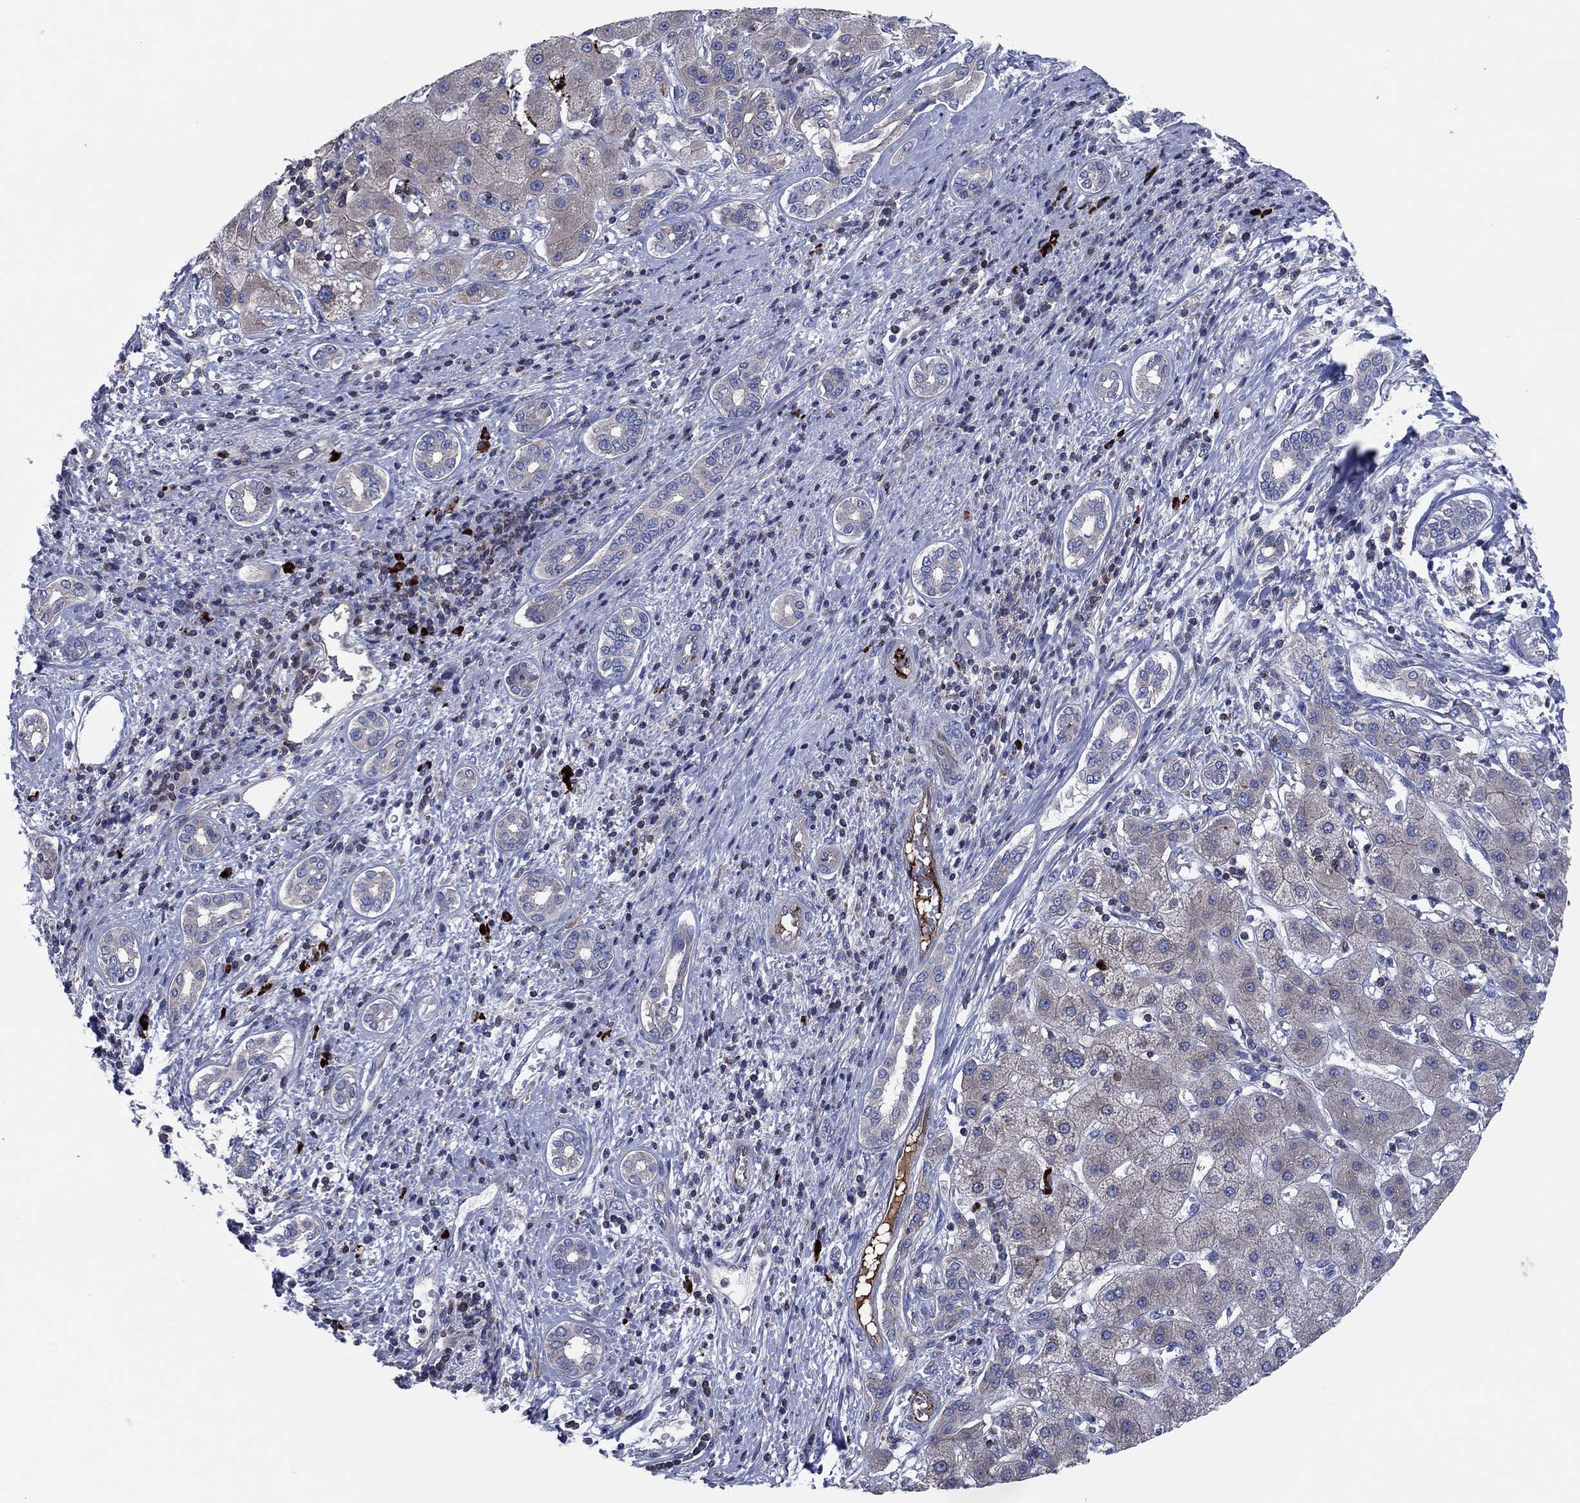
{"staining": {"intensity": "moderate", "quantity": "25%-75%", "location": "cytoplasmic/membranous"}, "tissue": "liver cancer", "cell_type": "Tumor cells", "image_type": "cancer", "snomed": [{"axis": "morphology", "description": "Carcinoma, Hepatocellular, NOS"}, {"axis": "topography", "description": "Liver"}], "caption": "IHC image of neoplastic tissue: human liver cancer stained using immunohistochemistry (IHC) displays medium levels of moderate protein expression localized specifically in the cytoplasmic/membranous of tumor cells, appearing as a cytoplasmic/membranous brown color.", "gene": "PVR", "patient": {"sex": "male", "age": 65}}